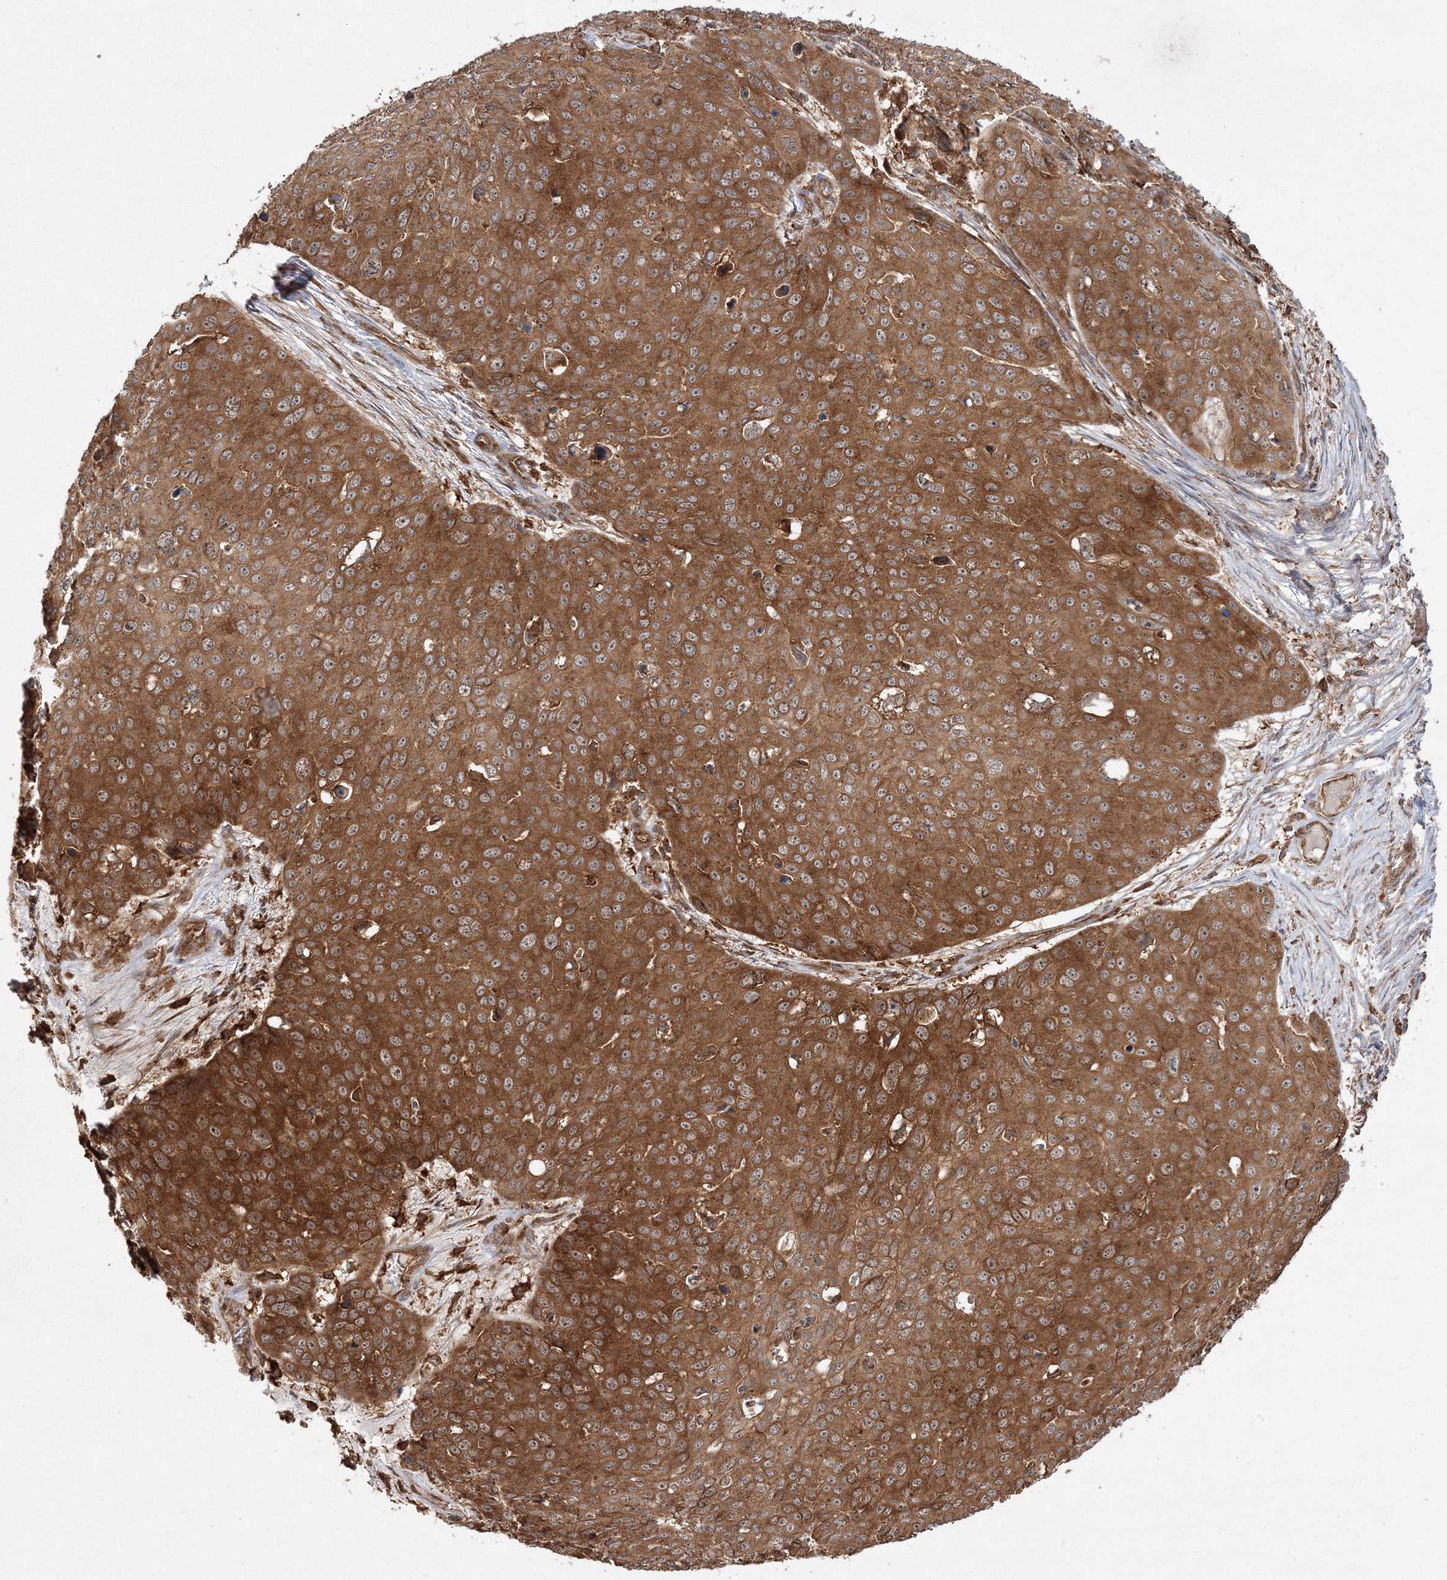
{"staining": {"intensity": "strong", "quantity": ">75%", "location": "cytoplasmic/membranous"}, "tissue": "skin cancer", "cell_type": "Tumor cells", "image_type": "cancer", "snomed": [{"axis": "morphology", "description": "Squamous cell carcinoma, NOS"}, {"axis": "topography", "description": "Skin"}], "caption": "Immunohistochemistry (IHC) image of skin cancer (squamous cell carcinoma) stained for a protein (brown), which displays high levels of strong cytoplasmic/membranous expression in approximately >75% of tumor cells.", "gene": "WDR37", "patient": {"sex": "male", "age": 71}}